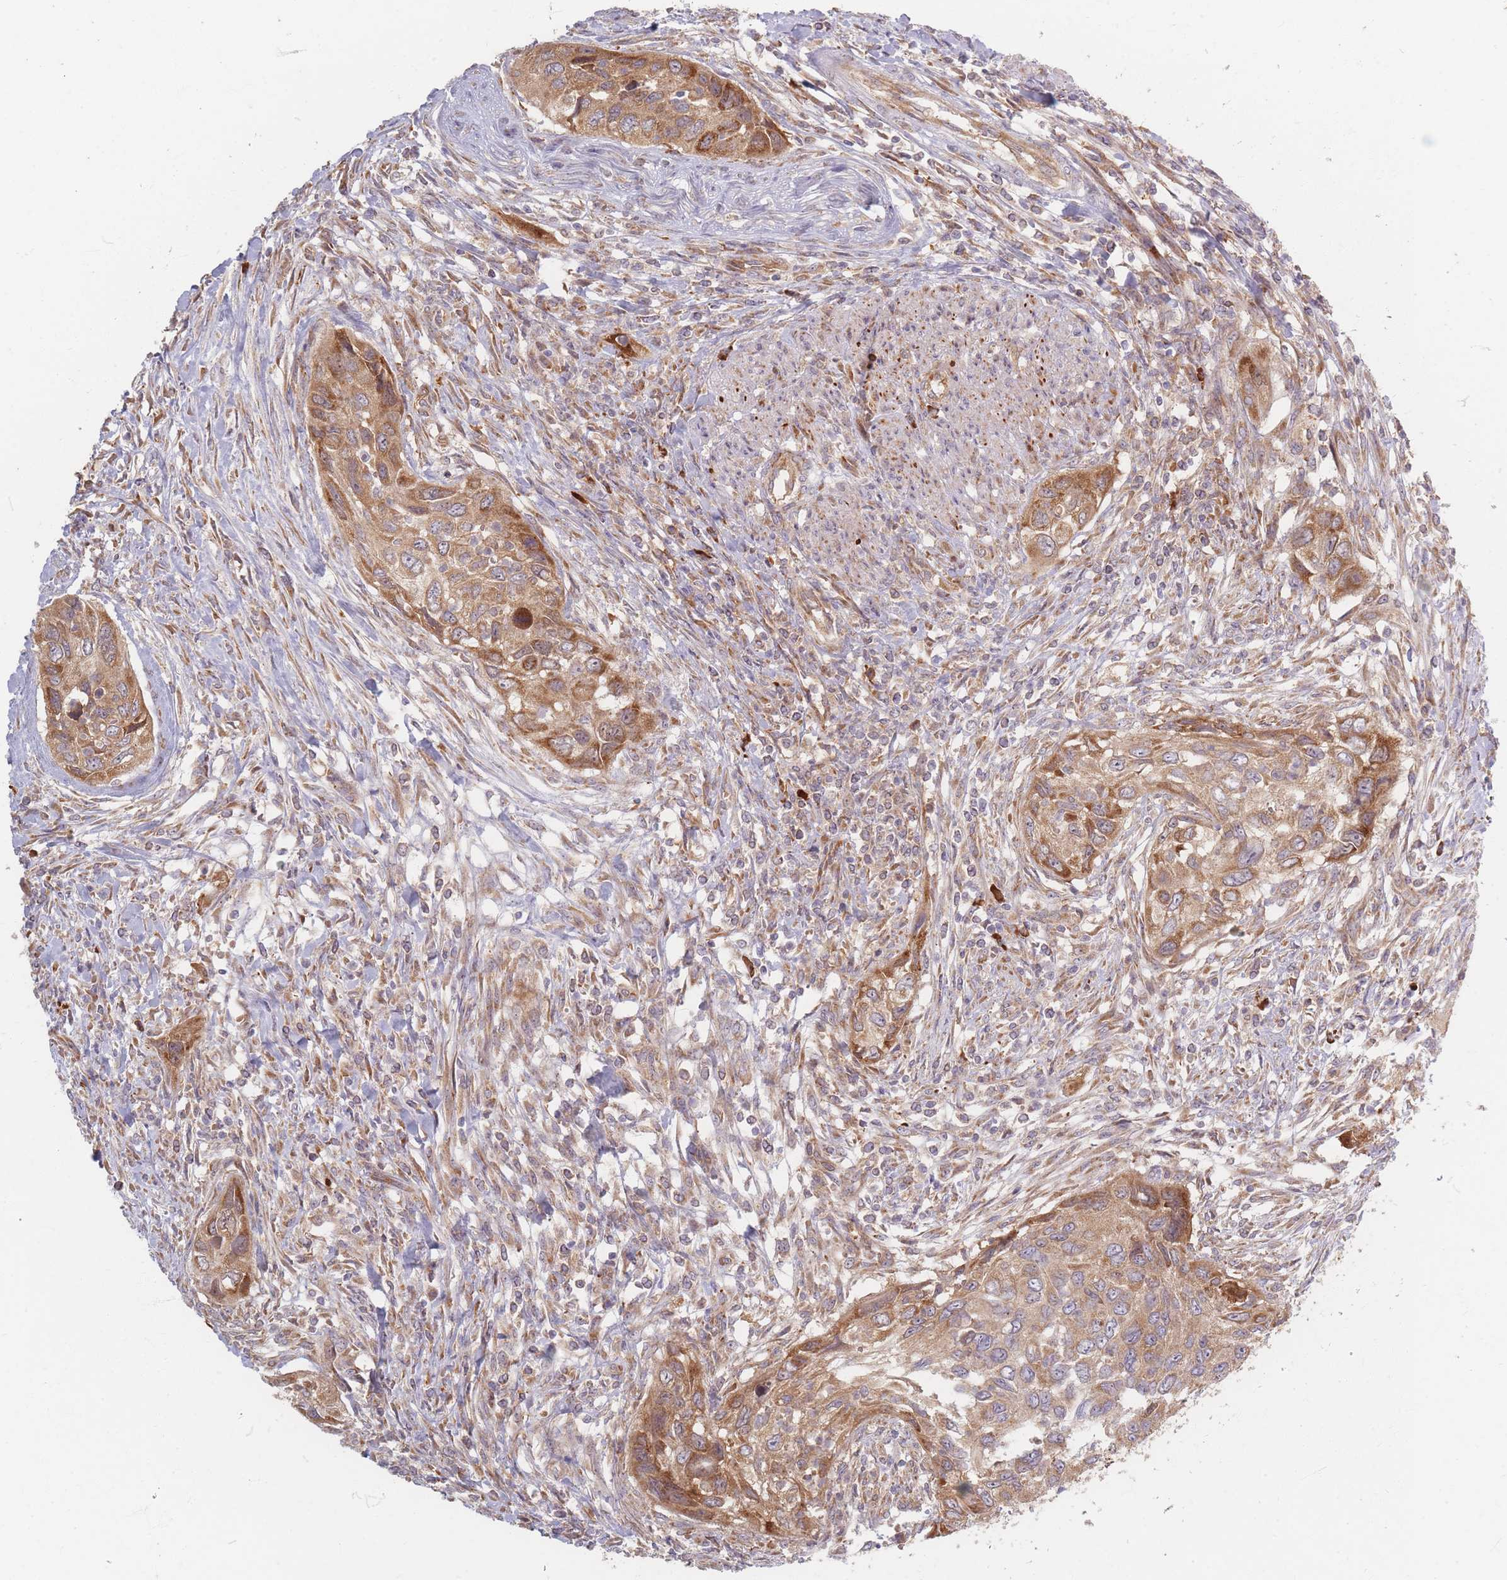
{"staining": {"intensity": "moderate", "quantity": ">75%", "location": "cytoplasmic/membranous"}, "tissue": "urothelial cancer", "cell_type": "Tumor cells", "image_type": "cancer", "snomed": [{"axis": "morphology", "description": "Urothelial carcinoma, High grade"}, {"axis": "topography", "description": "Urinary bladder"}], "caption": "Urothelial cancer was stained to show a protein in brown. There is medium levels of moderate cytoplasmic/membranous positivity in about >75% of tumor cells. Using DAB (3,3'-diaminobenzidine) (brown) and hematoxylin (blue) stains, captured at high magnification using brightfield microscopy.", "gene": "SMIM14", "patient": {"sex": "female", "age": 60}}